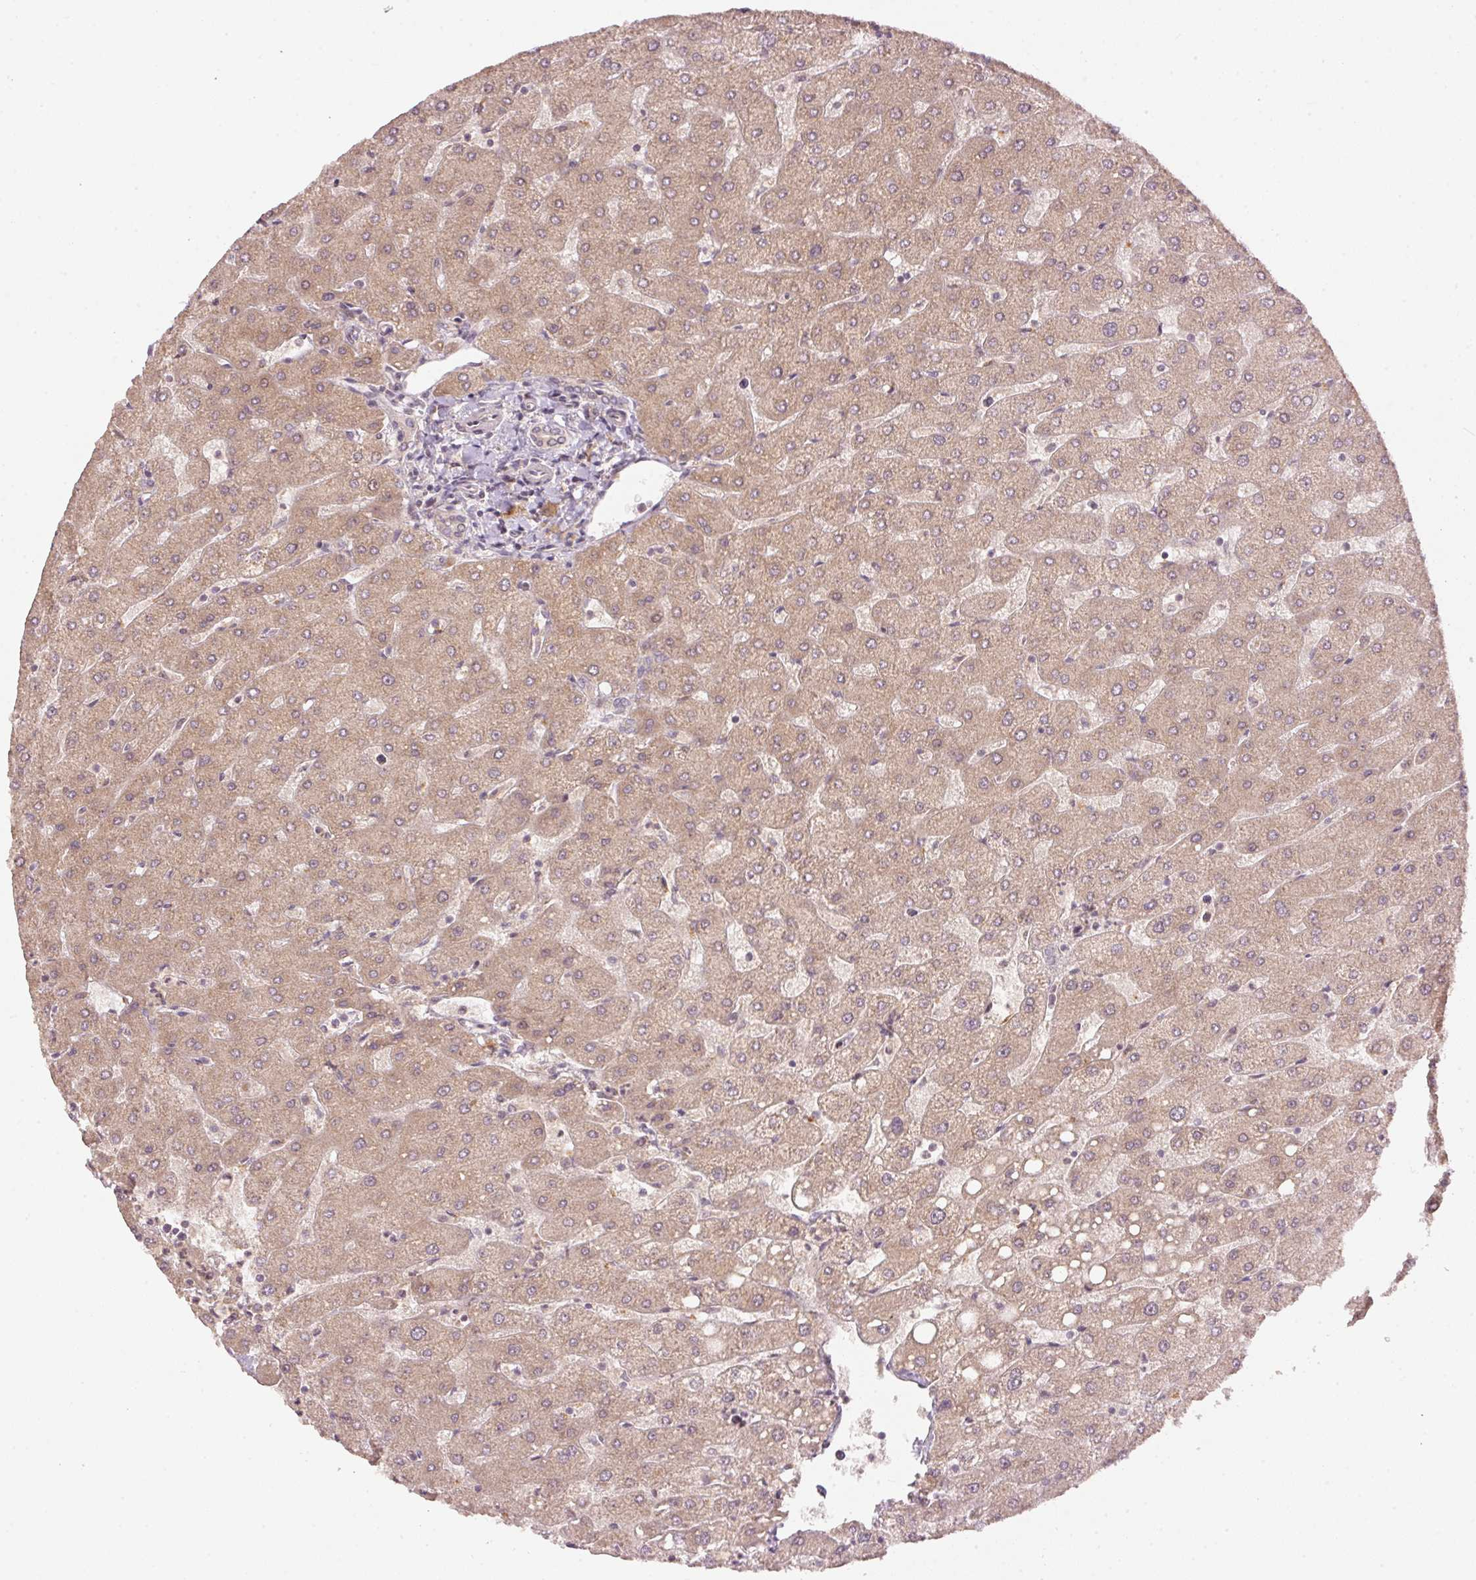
{"staining": {"intensity": "negative", "quantity": "none", "location": "none"}, "tissue": "liver", "cell_type": "Cholangiocytes", "image_type": "normal", "snomed": [{"axis": "morphology", "description": "Normal tissue, NOS"}, {"axis": "topography", "description": "Liver"}], "caption": "Cholangiocytes are negative for protein expression in unremarkable human liver. The staining was performed using DAB (3,3'-diaminobenzidine) to visualize the protein expression in brown, while the nuclei were stained in blue with hematoxylin (Magnification: 20x).", "gene": "PCDHB1", "patient": {"sex": "male", "age": 67}}